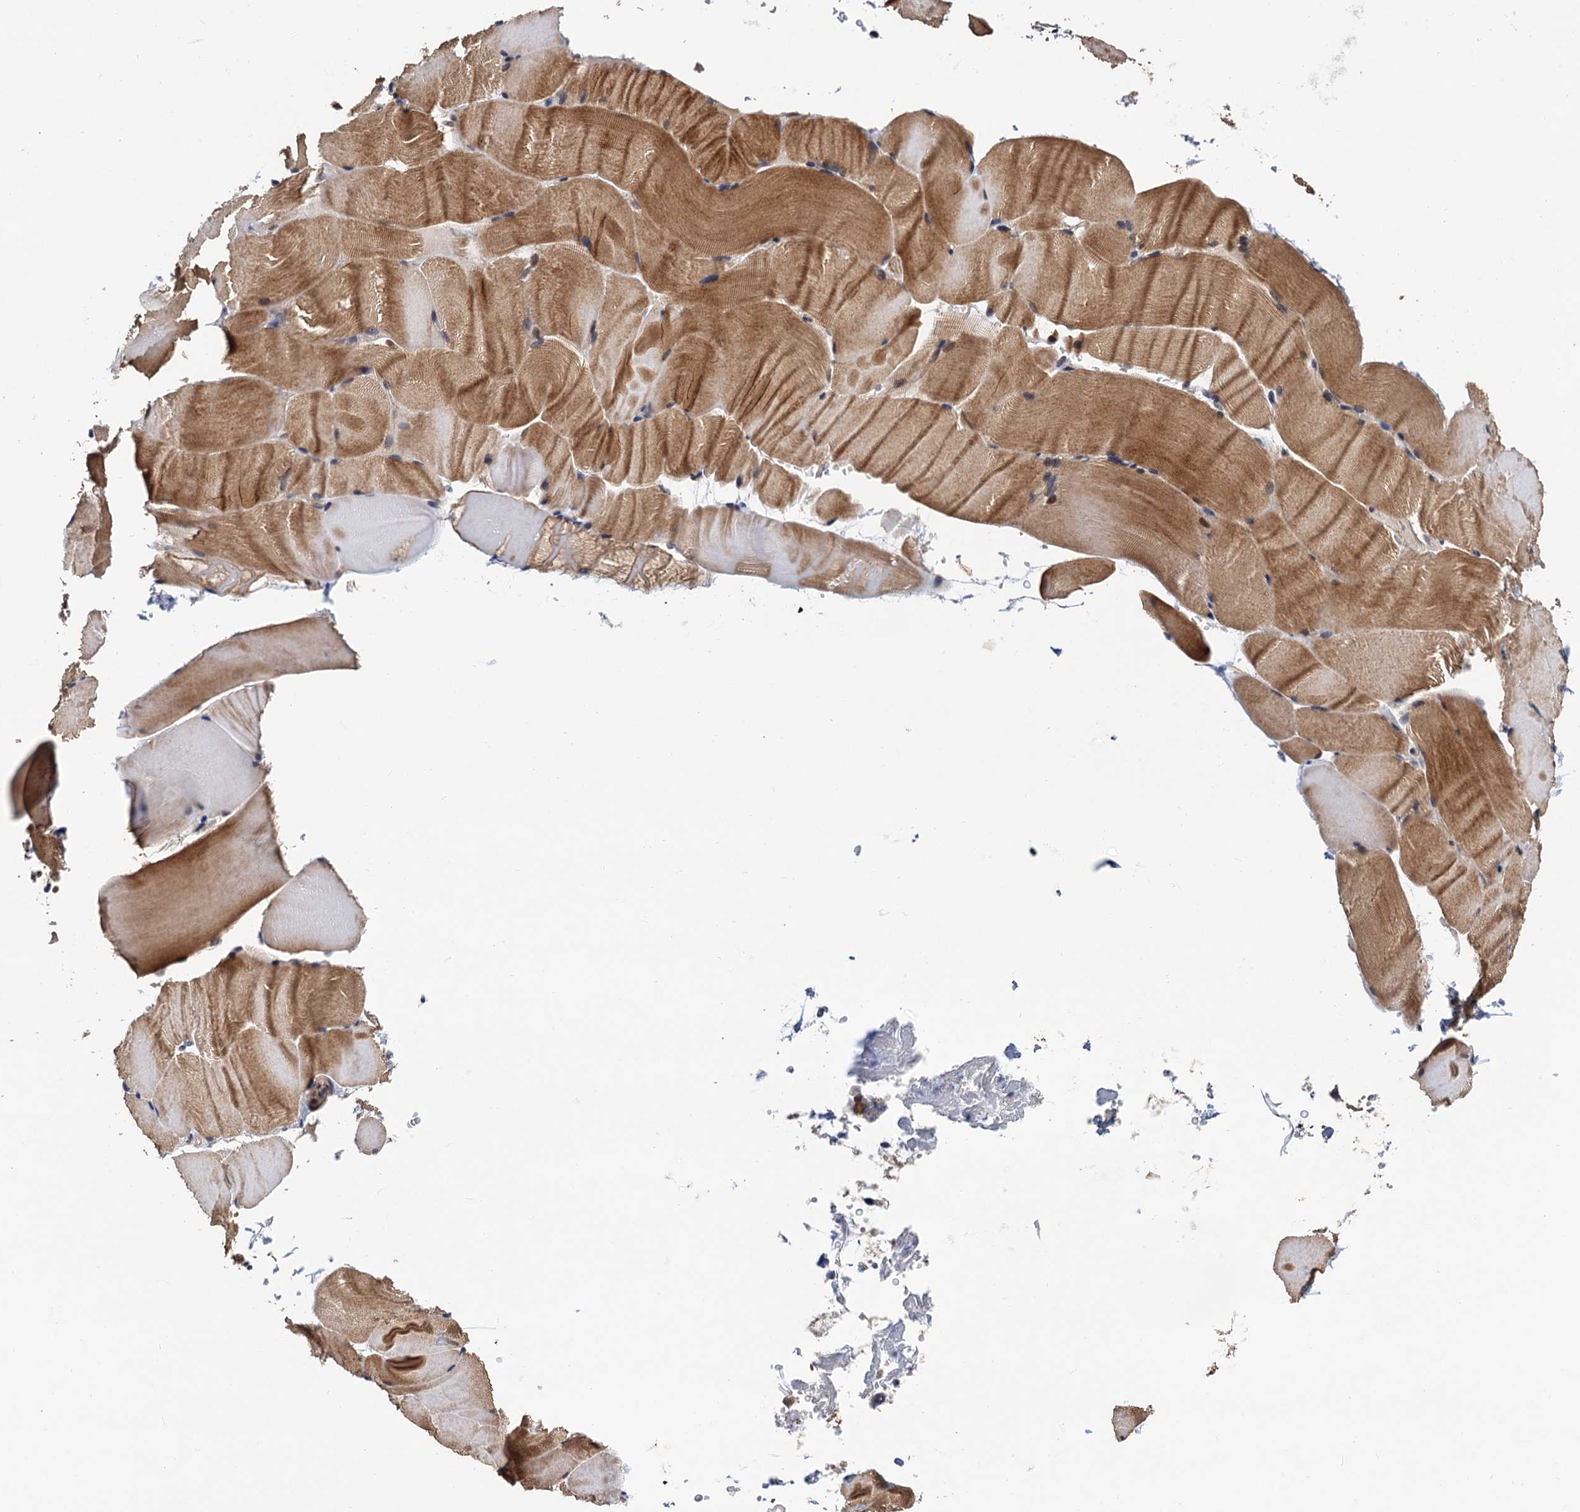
{"staining": {"intensity": "moderate", "quantity": "25%-75%", "location": "cytoplasmic/membranous,nuclear"}, "tissue": "skeletal muscle", "cell_type": "Myocytes", "image_type": "normal", "snomed": [{"axis": "morphology", "description": "Normal tissue, NOS"}, {"axis": "topography", "description": "Skeletal muscle"}, {"axis": "topography", "description": "Parathyroid gland"}], "caption": "The photomicrograph displays staining of benign skeletal muscle, revealing moderate cytoplasmic/membranous,nuclear protein positivity (brown color) within myocytes.", "gene": "NAA16", "patient": {"sex": "female", "age": 37}}